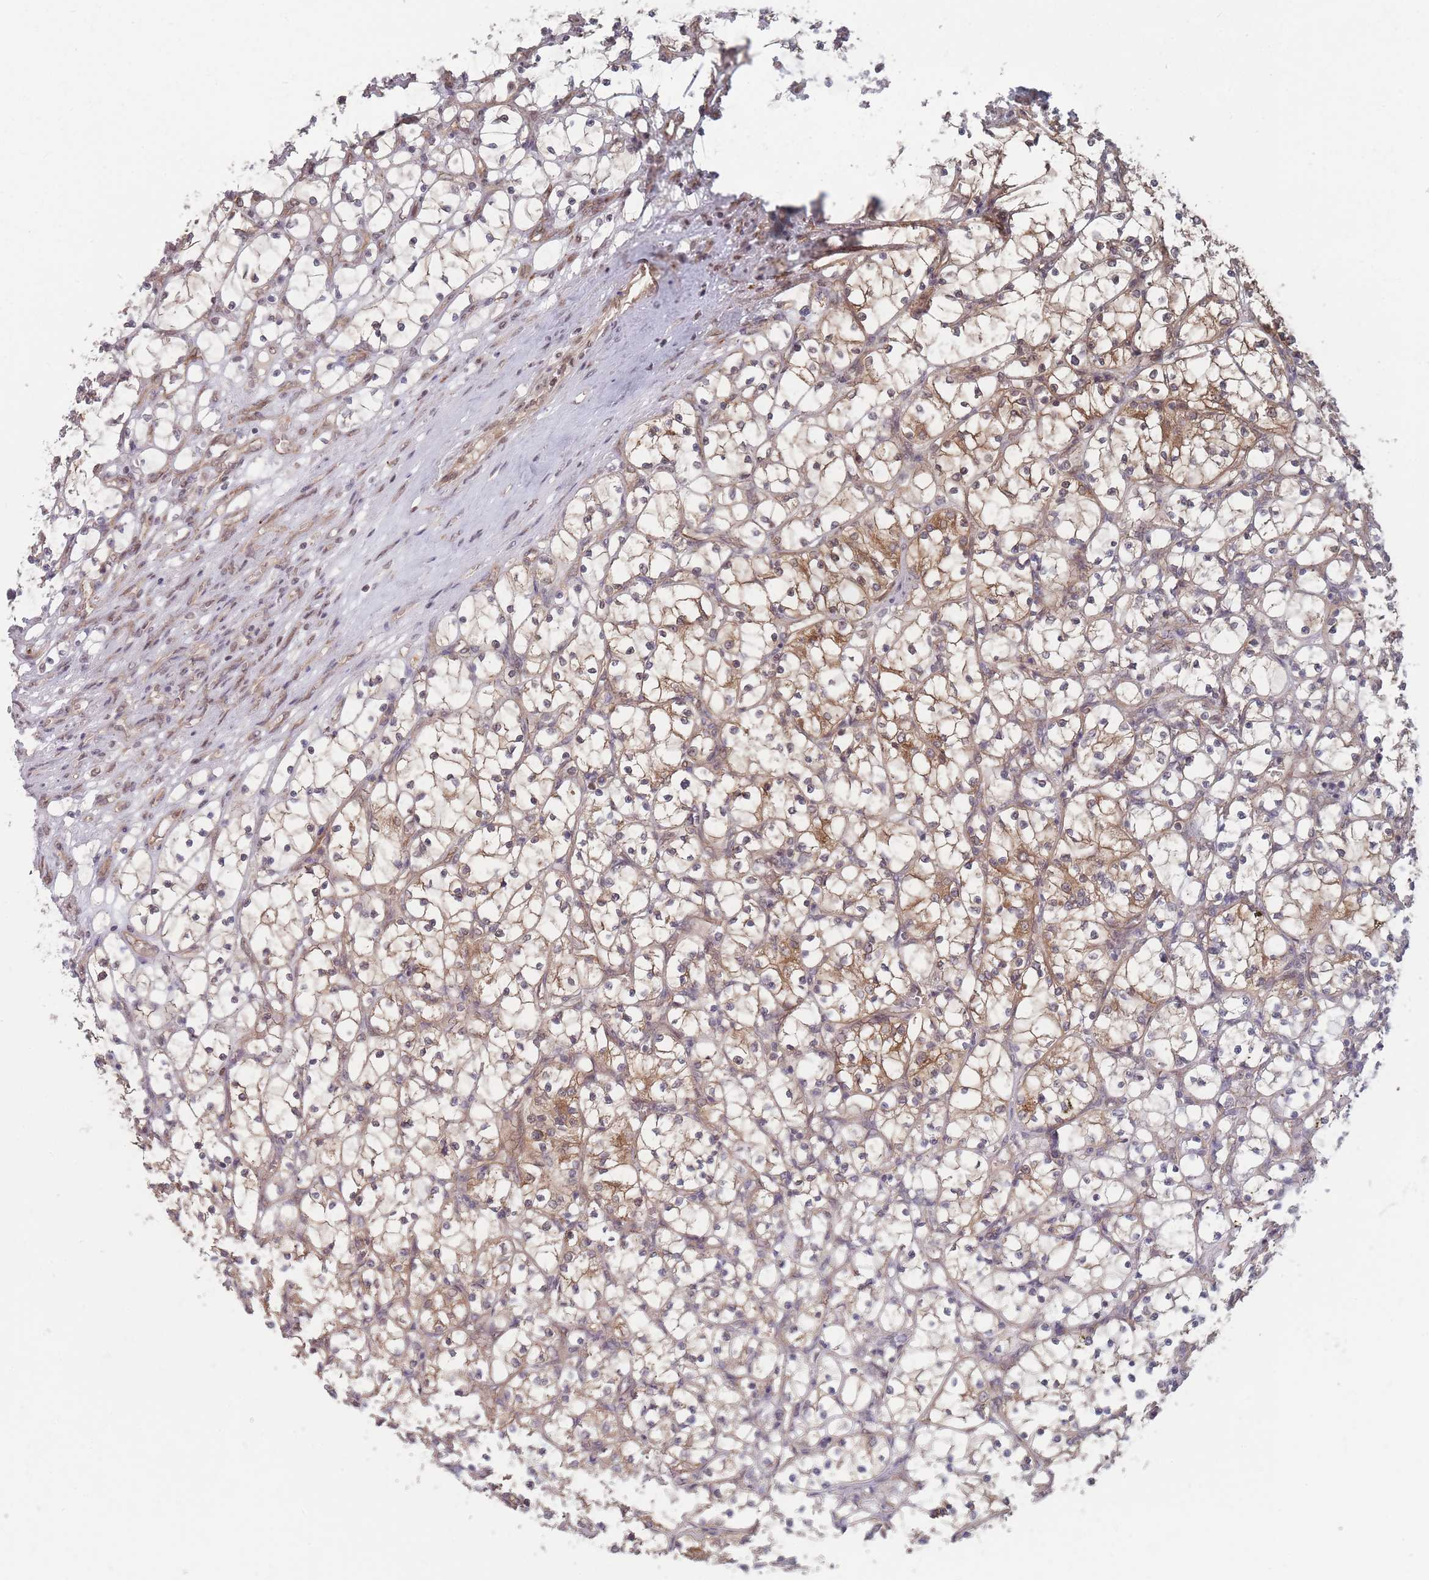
{"staining": {"intensity": "moderate", "quantity": "25%-75%", "location": "cytoplasmic/membranous"}, "tissue": "renal cancer", "cell_type": "Tumor cells", "image_type": "cancer", "snomed": [{"axis": "morphology", "description": "Adenocarcinoma, NOS"}, {"axis": "topography", "description": "Kidney"}], "caption": "Protein analysis of renal cancer tissue displays moderate cytoplasmic/membranous staining in about 25%-75% of tumor cells.", "gene": "CNTRL", "patient": {"sex": "female", "age": 69}}